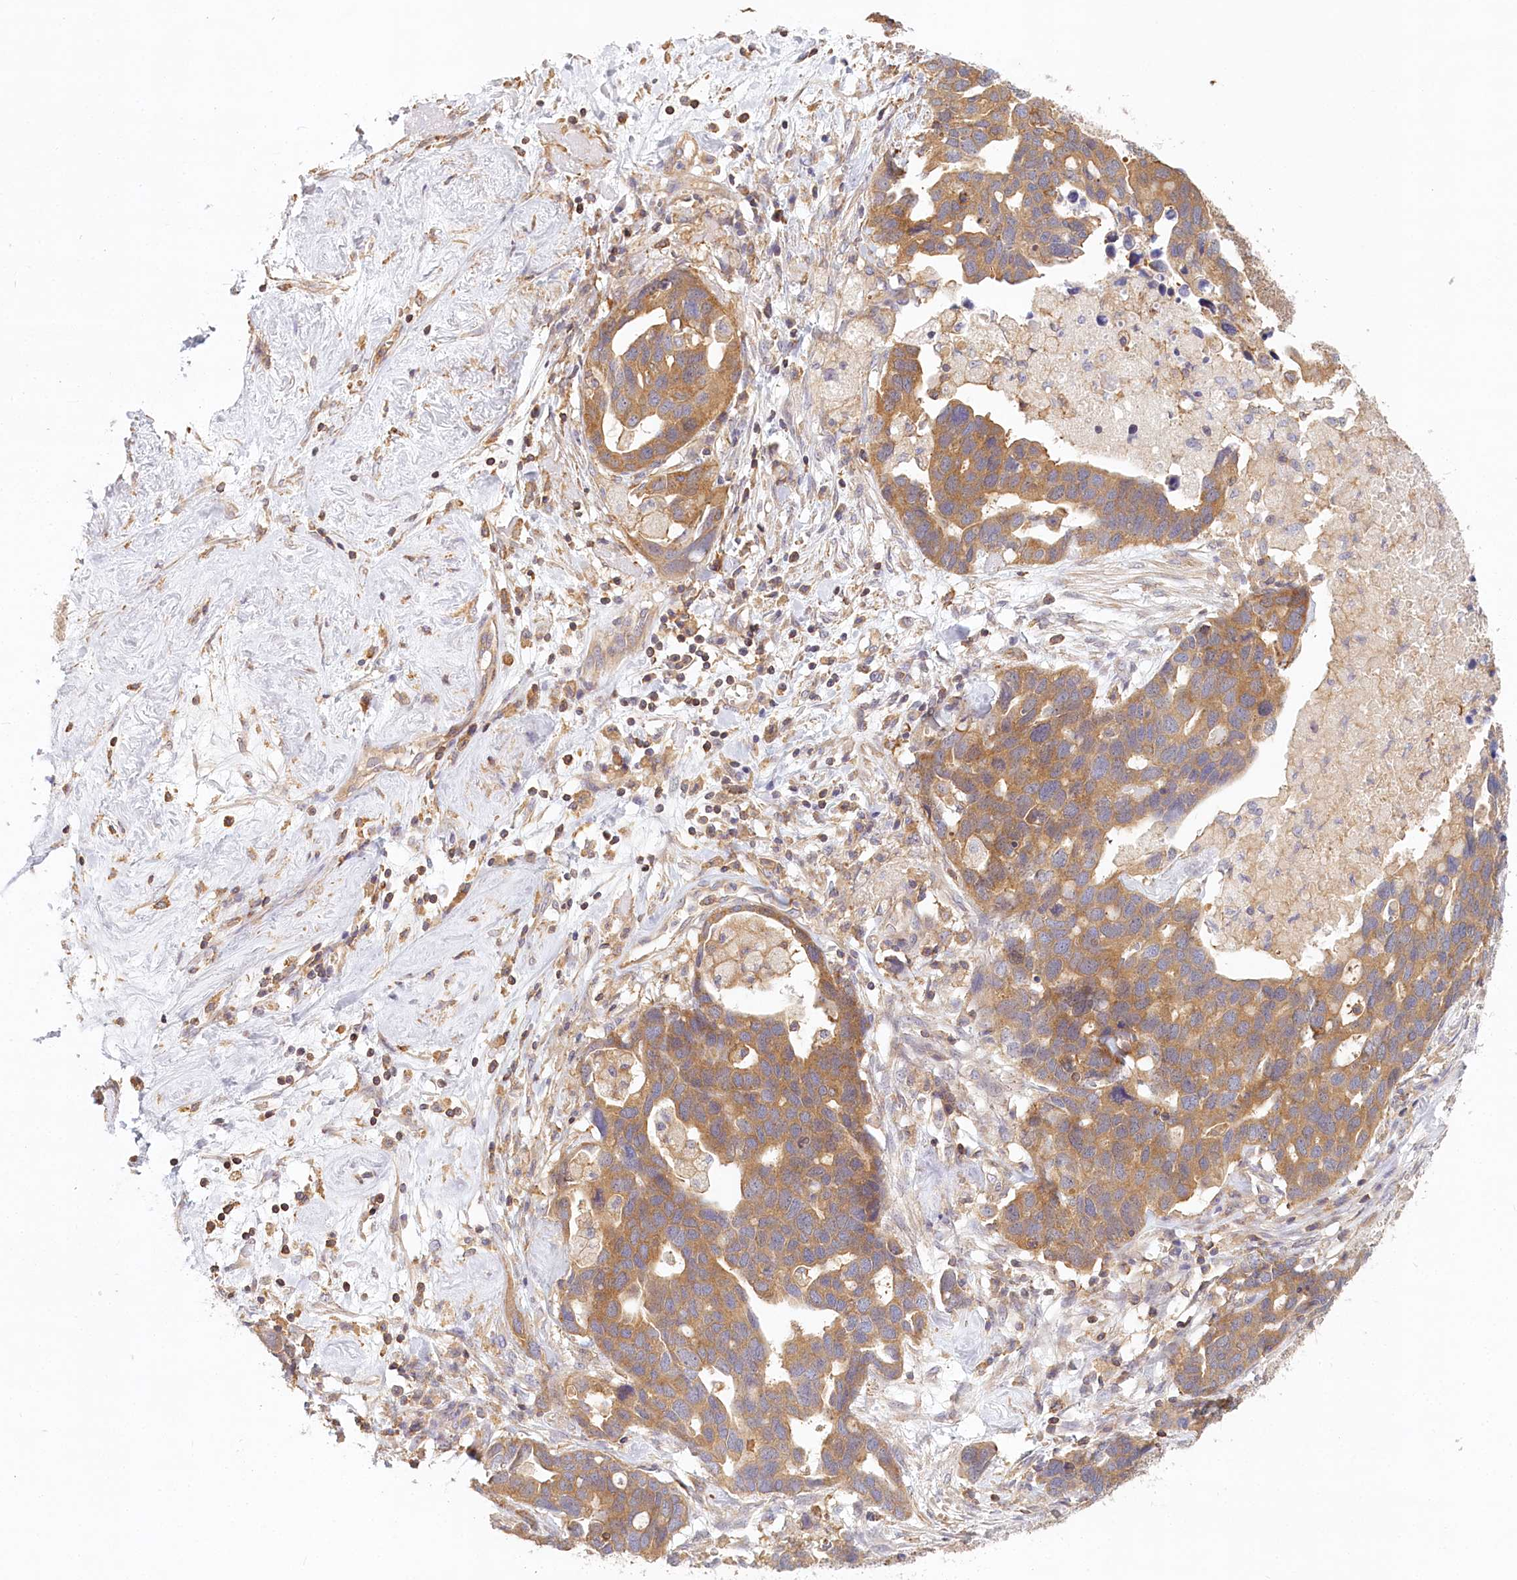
{"staining": {"intensity": "moderate", "quantity": ">75%", "location": "cytoplasmic/membranous"}, "tissue": "ovarian cancer", "cell_type": "Tumor cells", "image_type": "cancer", "snomed": [{"axis": "morphology", "description": "Cystadenocarcinoma, serous, NOS"}, {"axis": "topography", "description": "Ovary"}], "caption": "A medium amount of moderate cytoplasmic/membranous staining is seen in about >75% of tumor cells in ovarian cancer tissue.", "gene": "UMPS", "patient": {"sex": "female", "age": 54}}